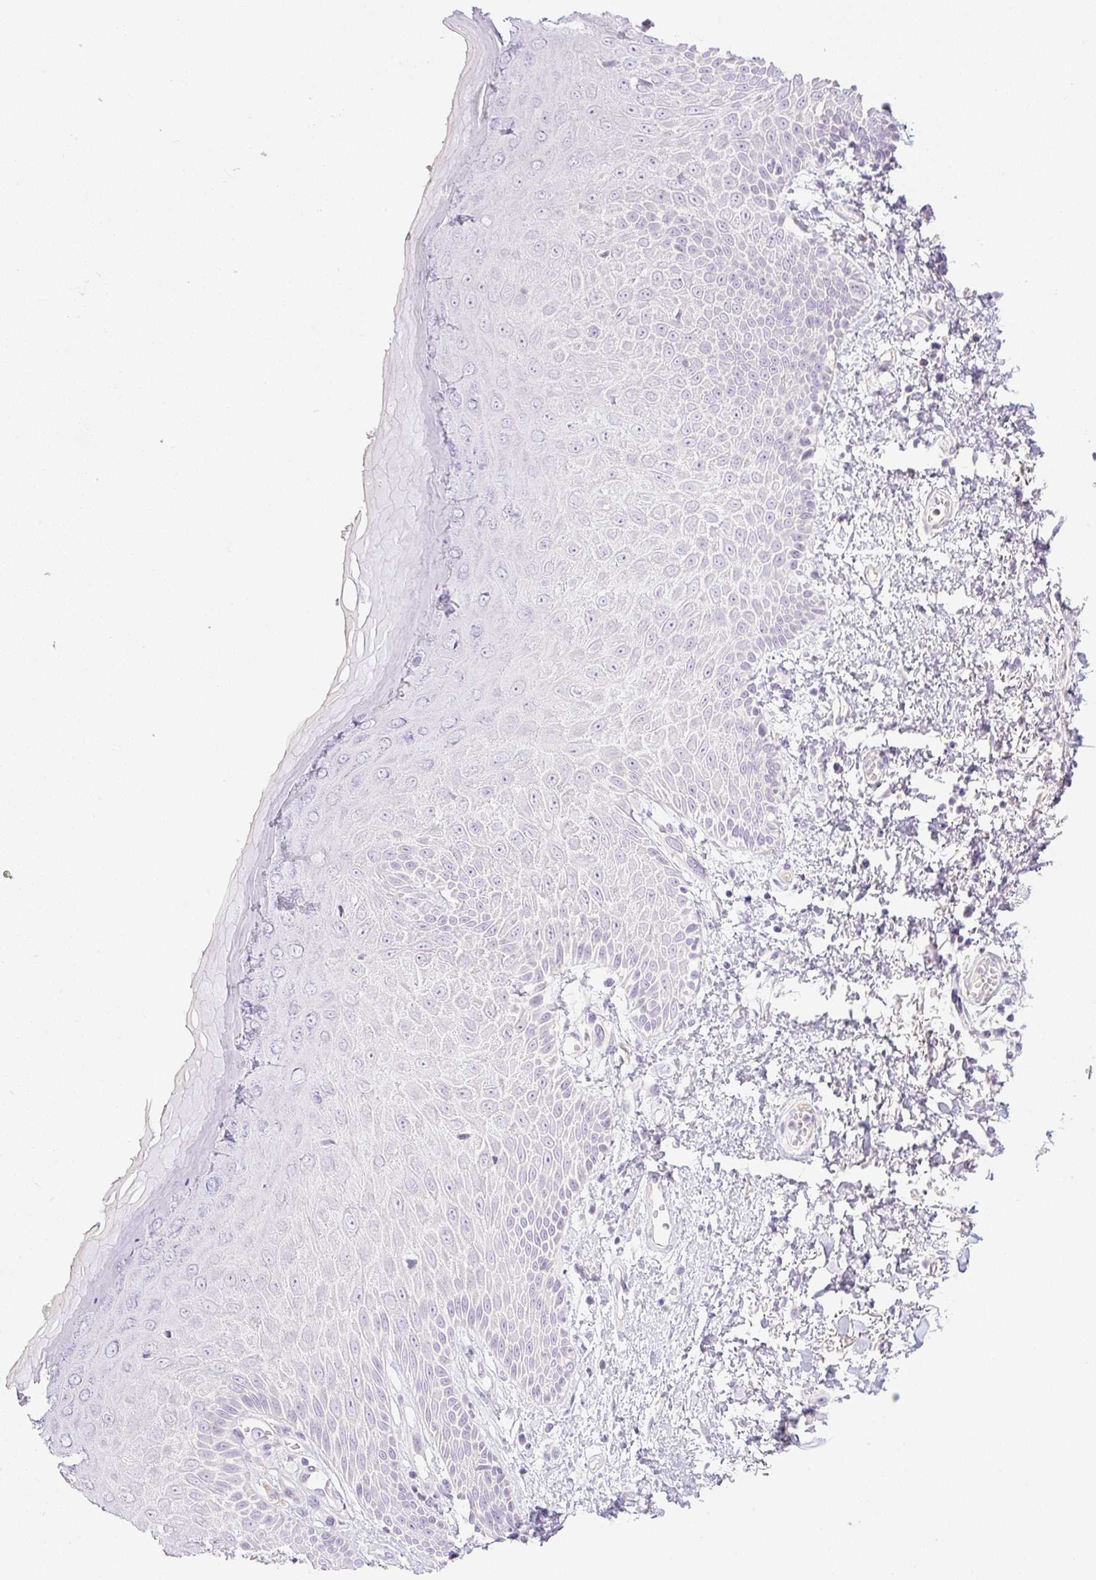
{"staining": {"intensity": "negative", "quantity": "none", "location": "none"}, "tissue": "skin", "cell_type": "Epidermal cells", "image_type": "normal", "snomed": [{"axis": "morphology", "description": "Normal tissue, NOS"}, {"axis": "topography", "description": "Anal"}, {"axis": "topography", "description": "Peripheral nerve tissue"}], "caption": "An IHC micrograph of benign skin is shown. There is no staining in epidermal cells of skin.", "gene": "MIA2", "patient": {"sex": "male", "age": 78}}